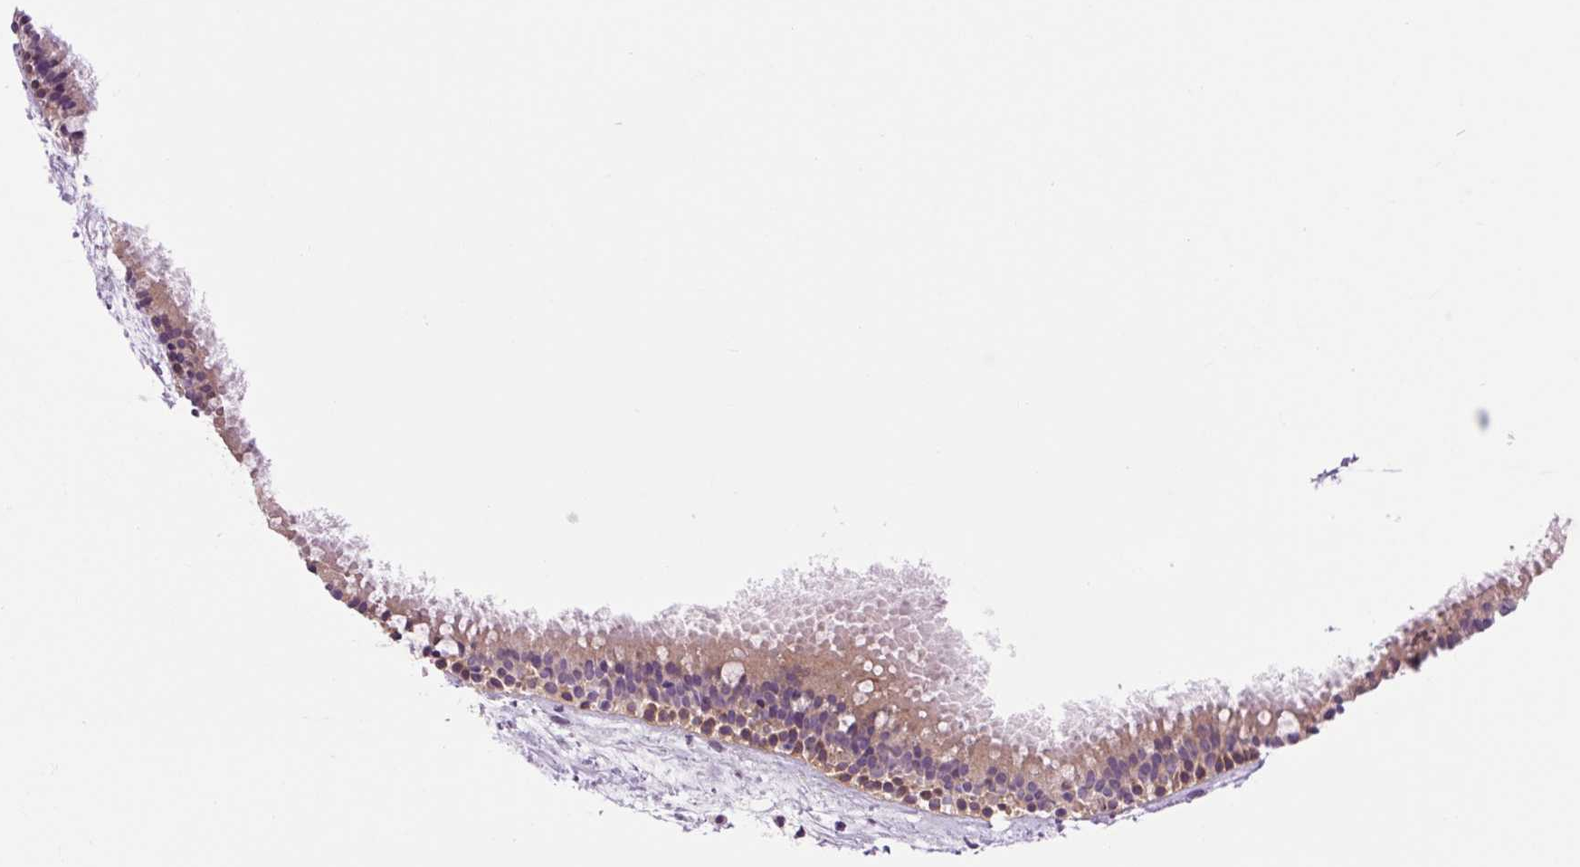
{"staining": {"intensity": "weak", "quantity": "25%-75%", "location": "cytoplasmic/membranous"}, "tissue": "nasopharynx", "cell_type": "Respiratory epithelial cells", "image_type": "normal", "snomed": [{"axis": "morphology", "description": "Normal tissue, NOS"}, {"axis": "topography", "description": "Nasopharynx"}], "caption": "Immunohistochemistry of unremarkable nasopharynx shows low levels of weak cytoplasmic/membranous expression in approximately 25%-75% of respiratory epithelial cells.", "gene": "SOWAHC", "patient": {"sex": "male", "age": 58}}